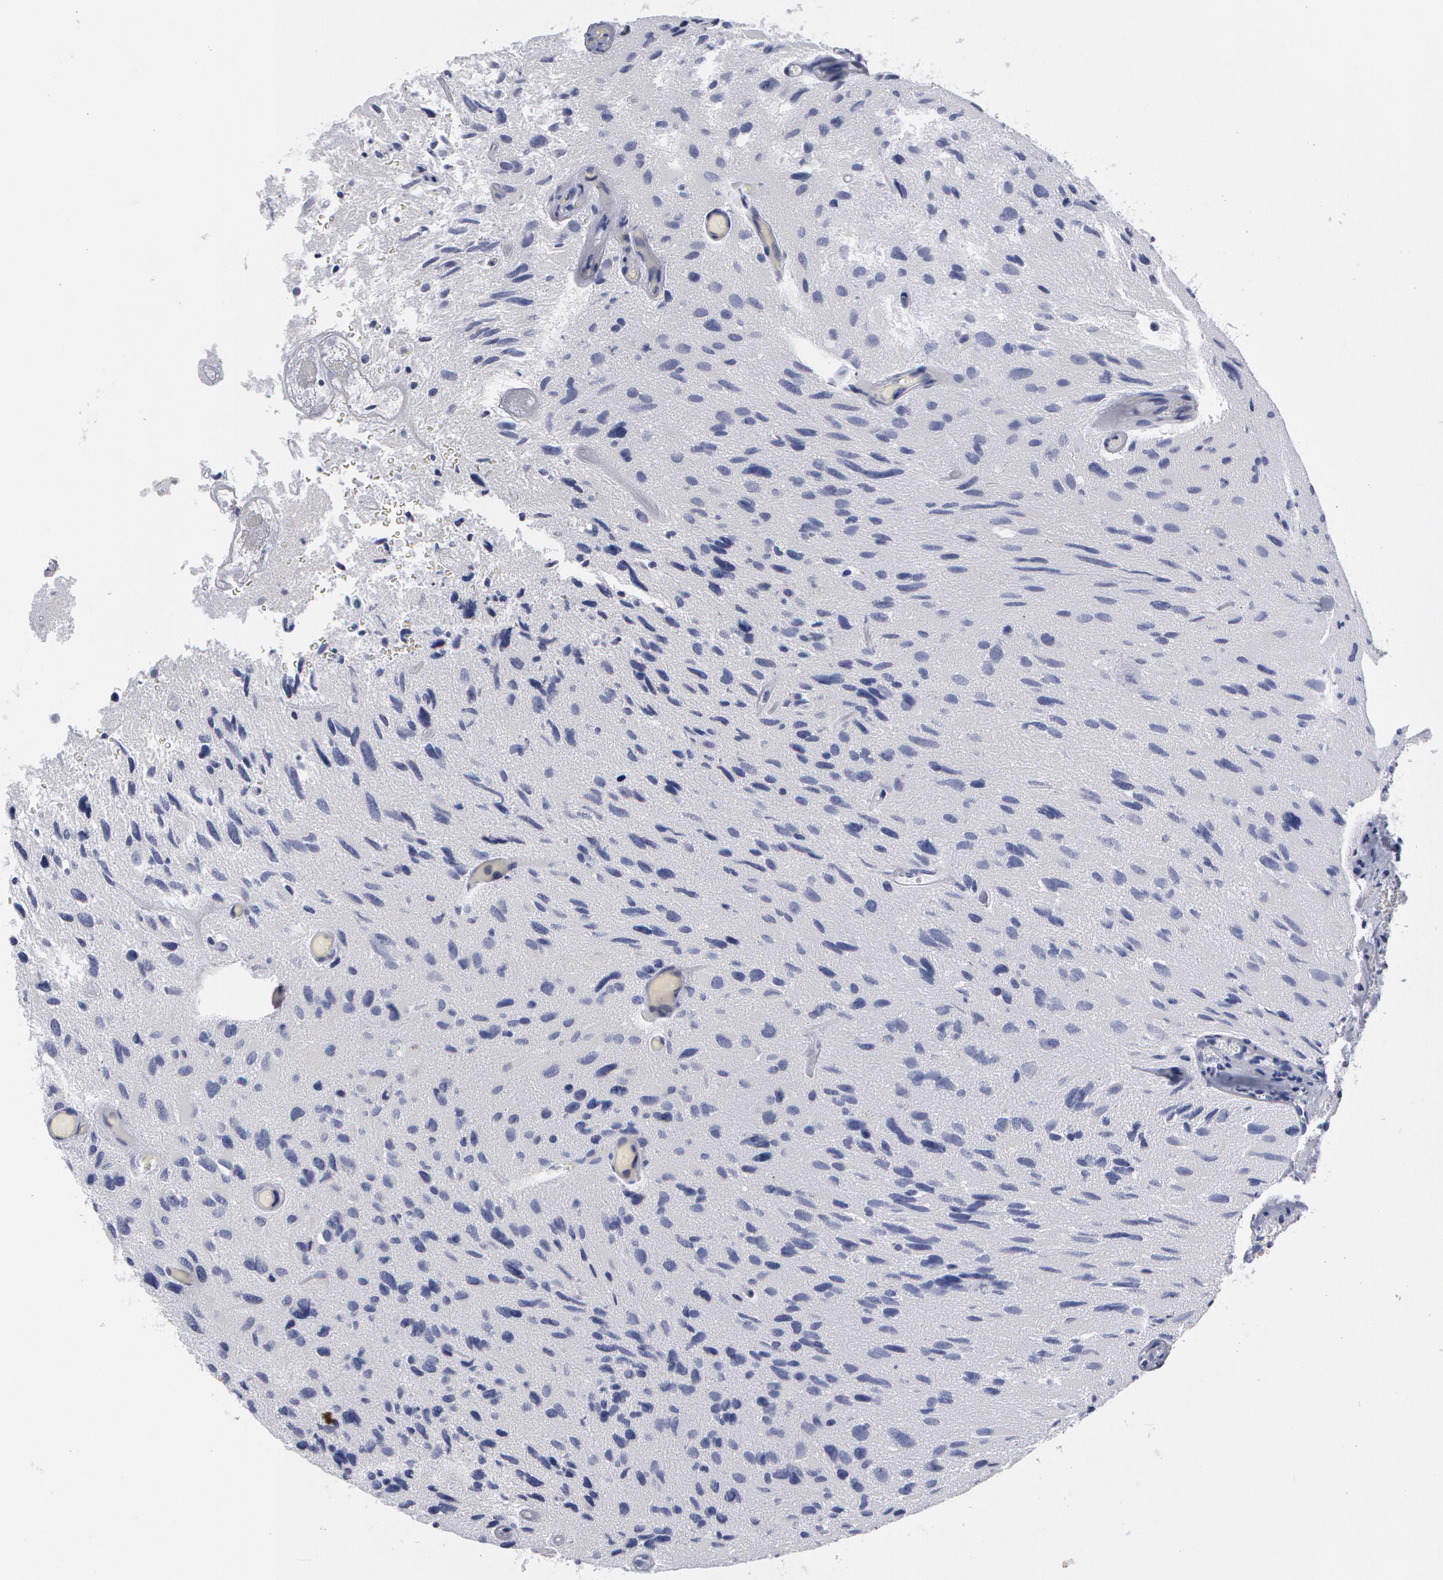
{"staining": {"intensity": "negative", "quantity": "none", "location": "none"}, "tissue": "glioma", "cell_type": "Tumor cells", "image_type": "cancer", "snomed": [{"axis": "morphology", "description": "Glioma, malignant, High grade"}, {"axis": "topography", "description": "Brain"}], "caption": "Human high-grade glioma (malignant) stained for a protein using immunohistochemistry demonstrates no staining in tumor cells.", "gene": "SMC1B", "patient": {"sex": "male", "age": 69}}